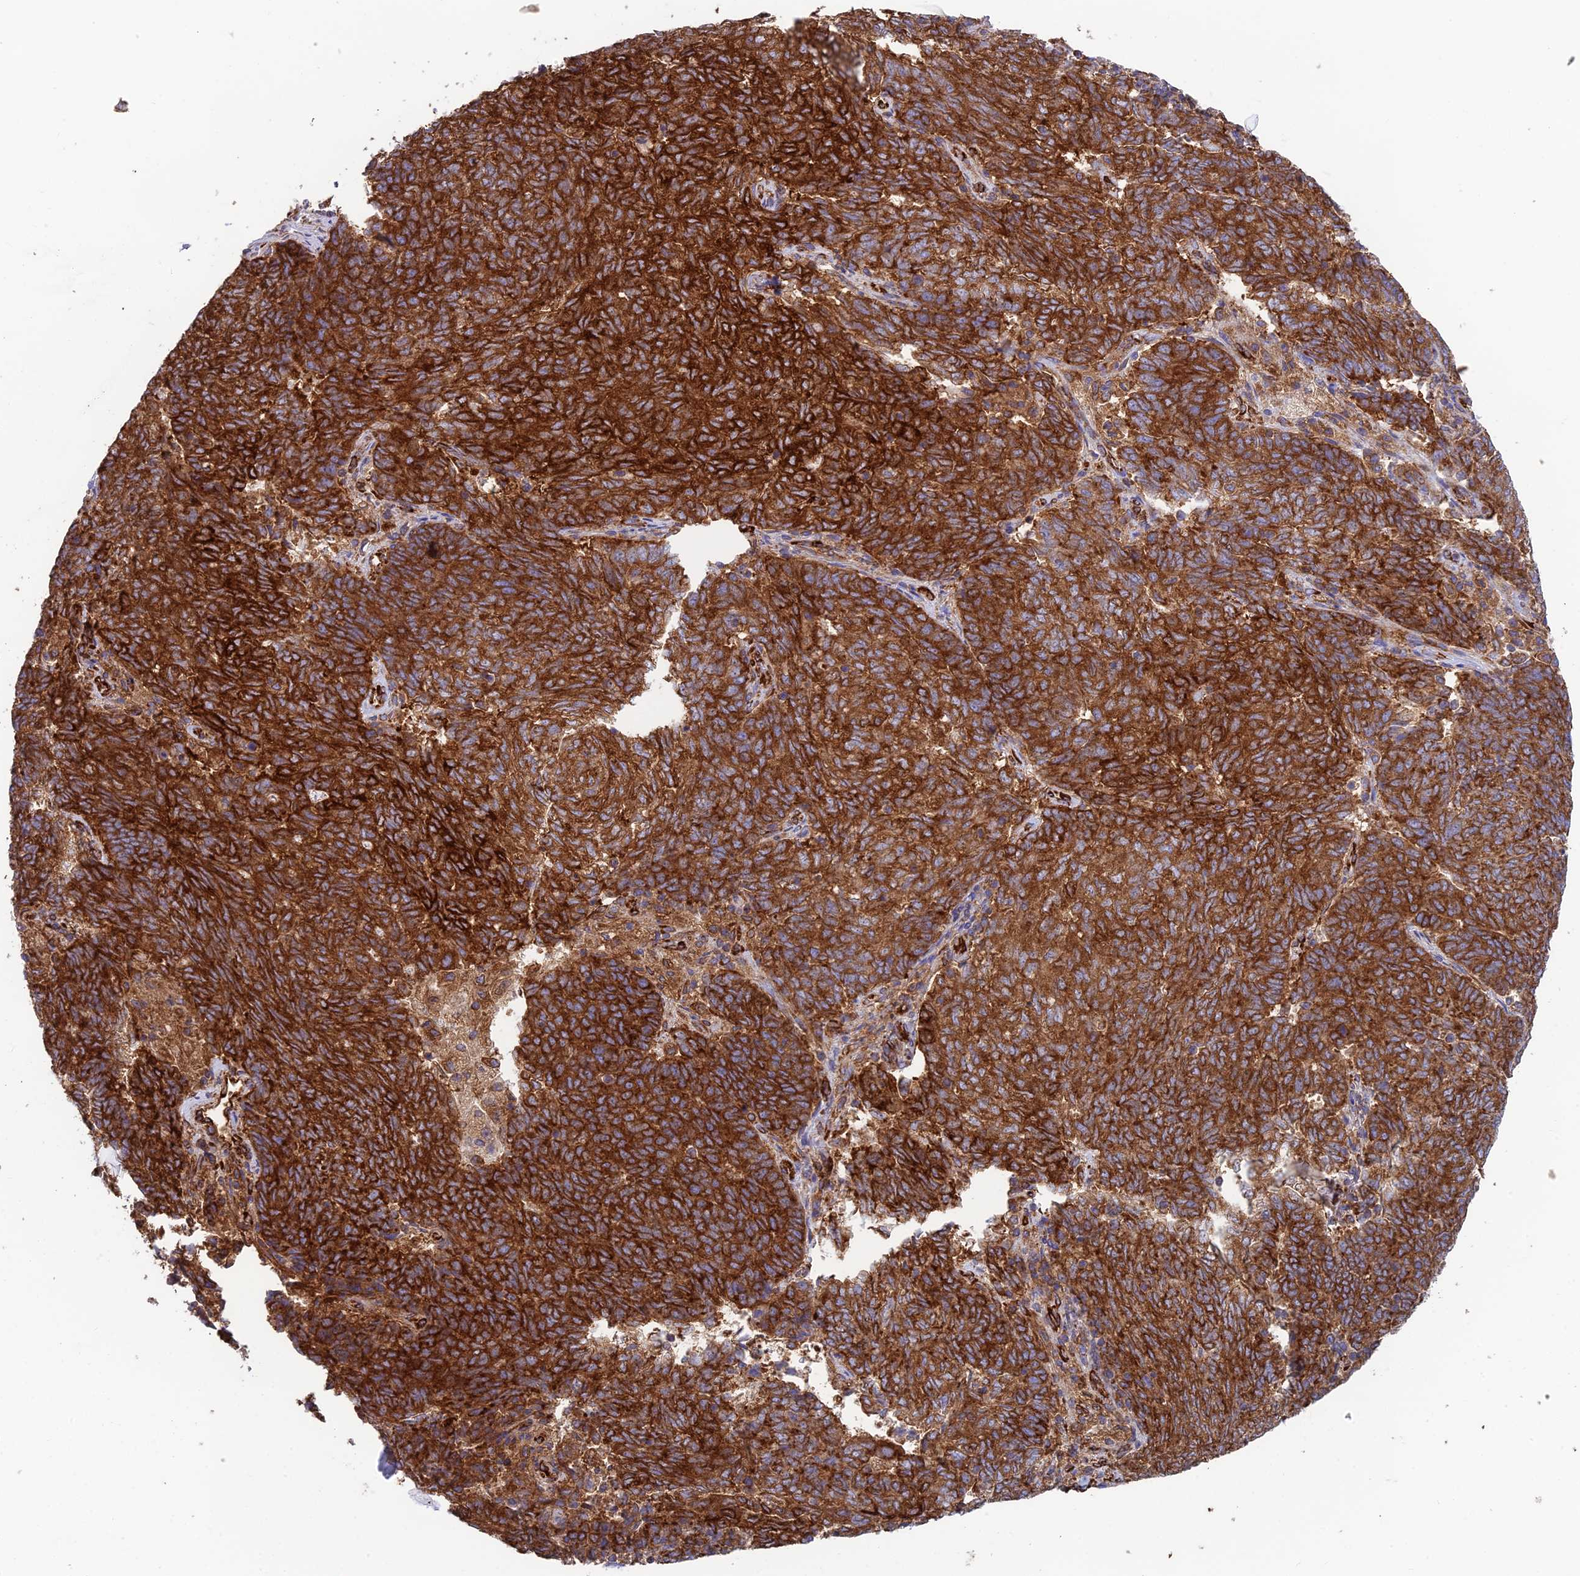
{"staining": {"intensity": "strong", "quantity": ">75%", "location": "cytoplasmic/membranous"}, "tissue": "endometrial cancer", "cell_type": "Tumor cells", "image_type": "cancer", "snomed": [{"axis": "morphology", "description": "Adenocarcinoma, NOS"}, {"axis": "topography", "description": "Endometrium"}], "caption": "Immunohistochemical staining of adenocarcinoma (endometrial) demonstrates high levels of strong cytoplasmic/membranous expression in approximately >75% of tumor cells.", "gene": "CCDC69", "patient": {"sex": "female", "age": 80}}